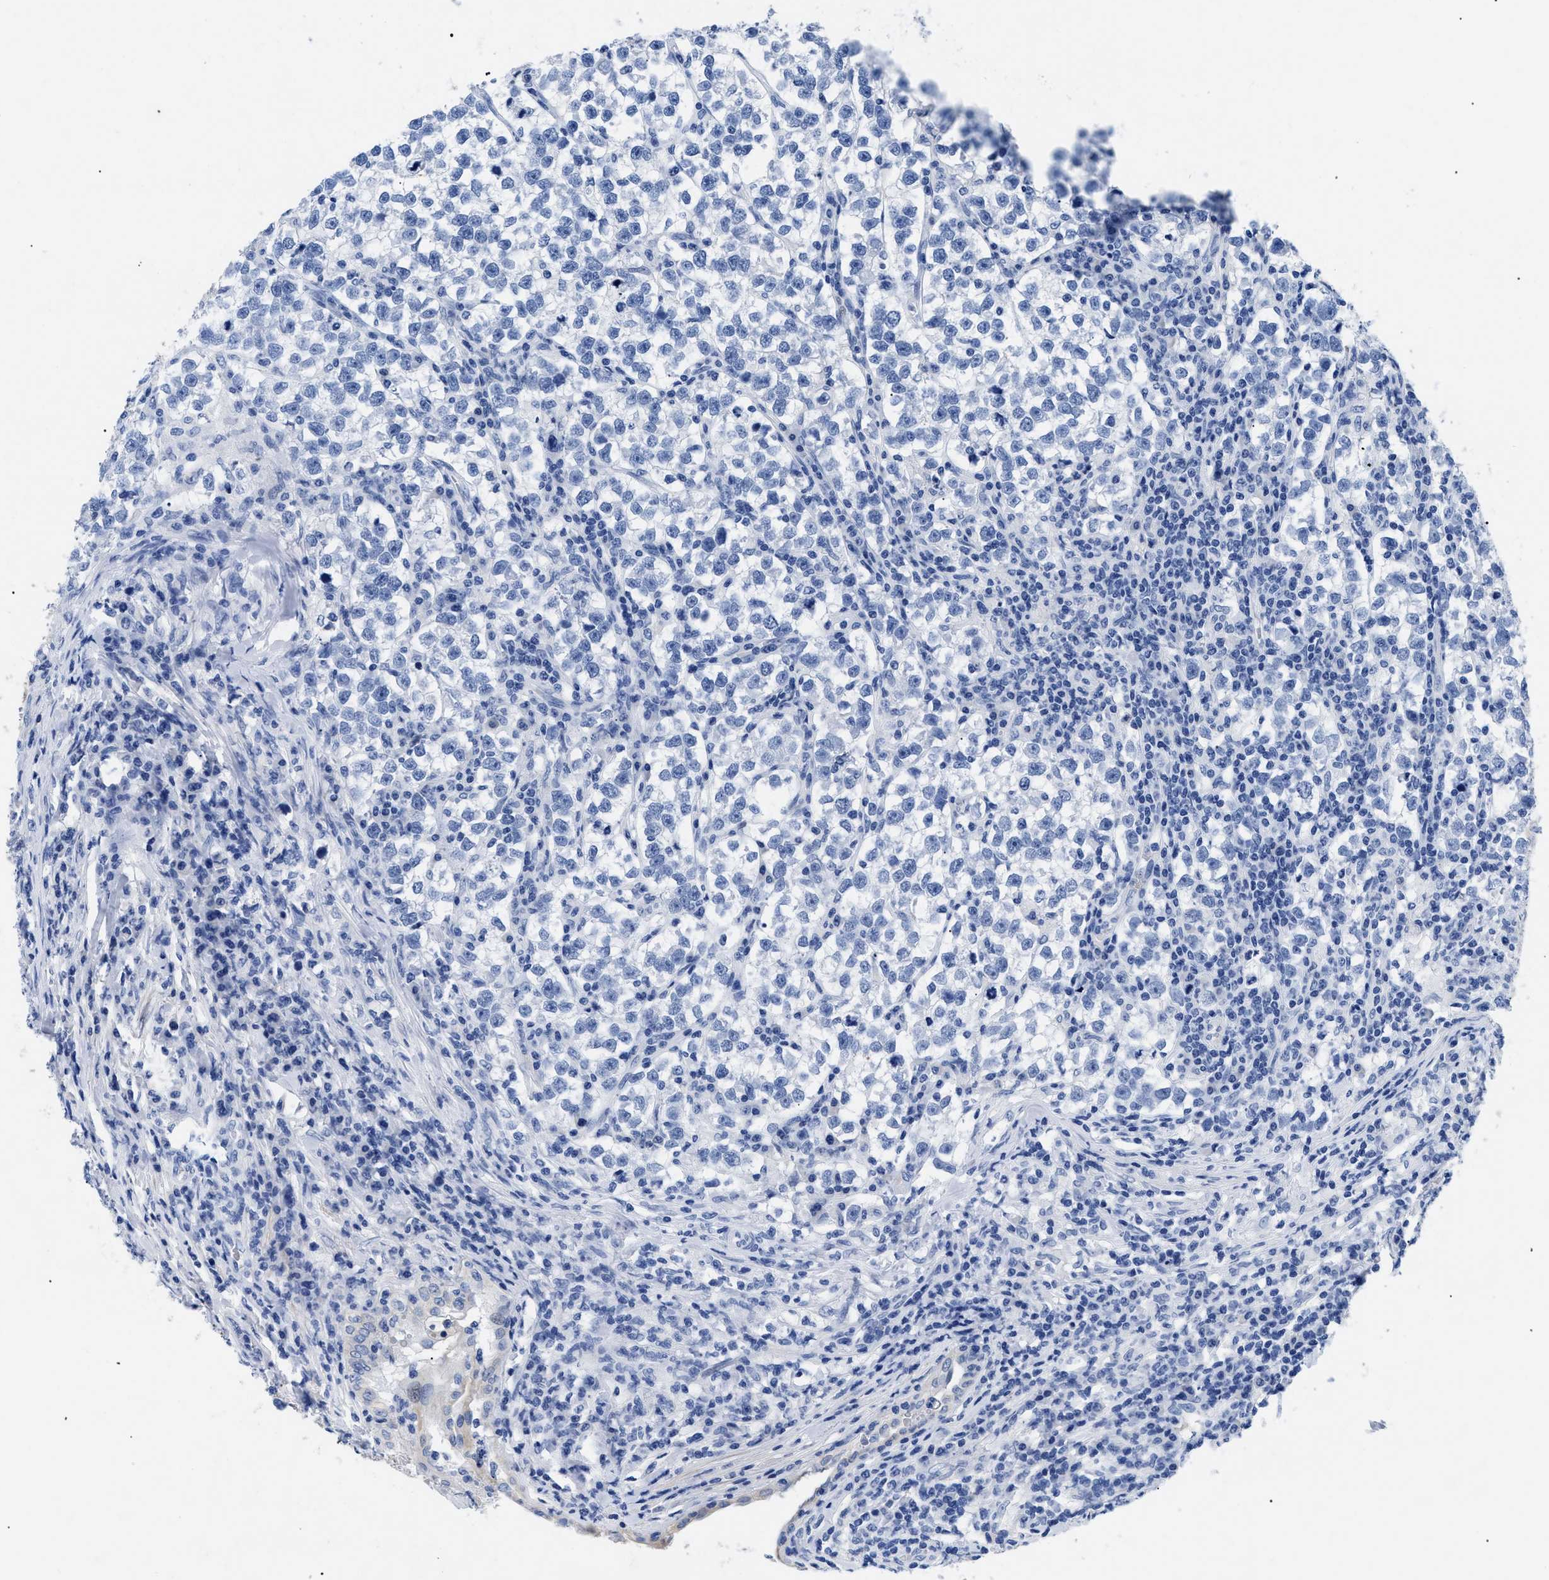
{"staining": {"intensity": "negative", "quantity": "none", "location": "none"}, "tissue": "testis cancer", "cell_type": "Tumor cells", "image_type": "cancer", "snomed": [{"axis": "morphology", "description": "Normal tissue, NOS"}, {"axis": "morphology", "description": "Seminoma, NOS"}, {"axis": "topography", "description": "Testis"}], "caption": "Tumor cells are negative for brown protein staining in testis seminoma.", "gene": "TMEM68", "patient": {"sex": "male", "age": 43}}